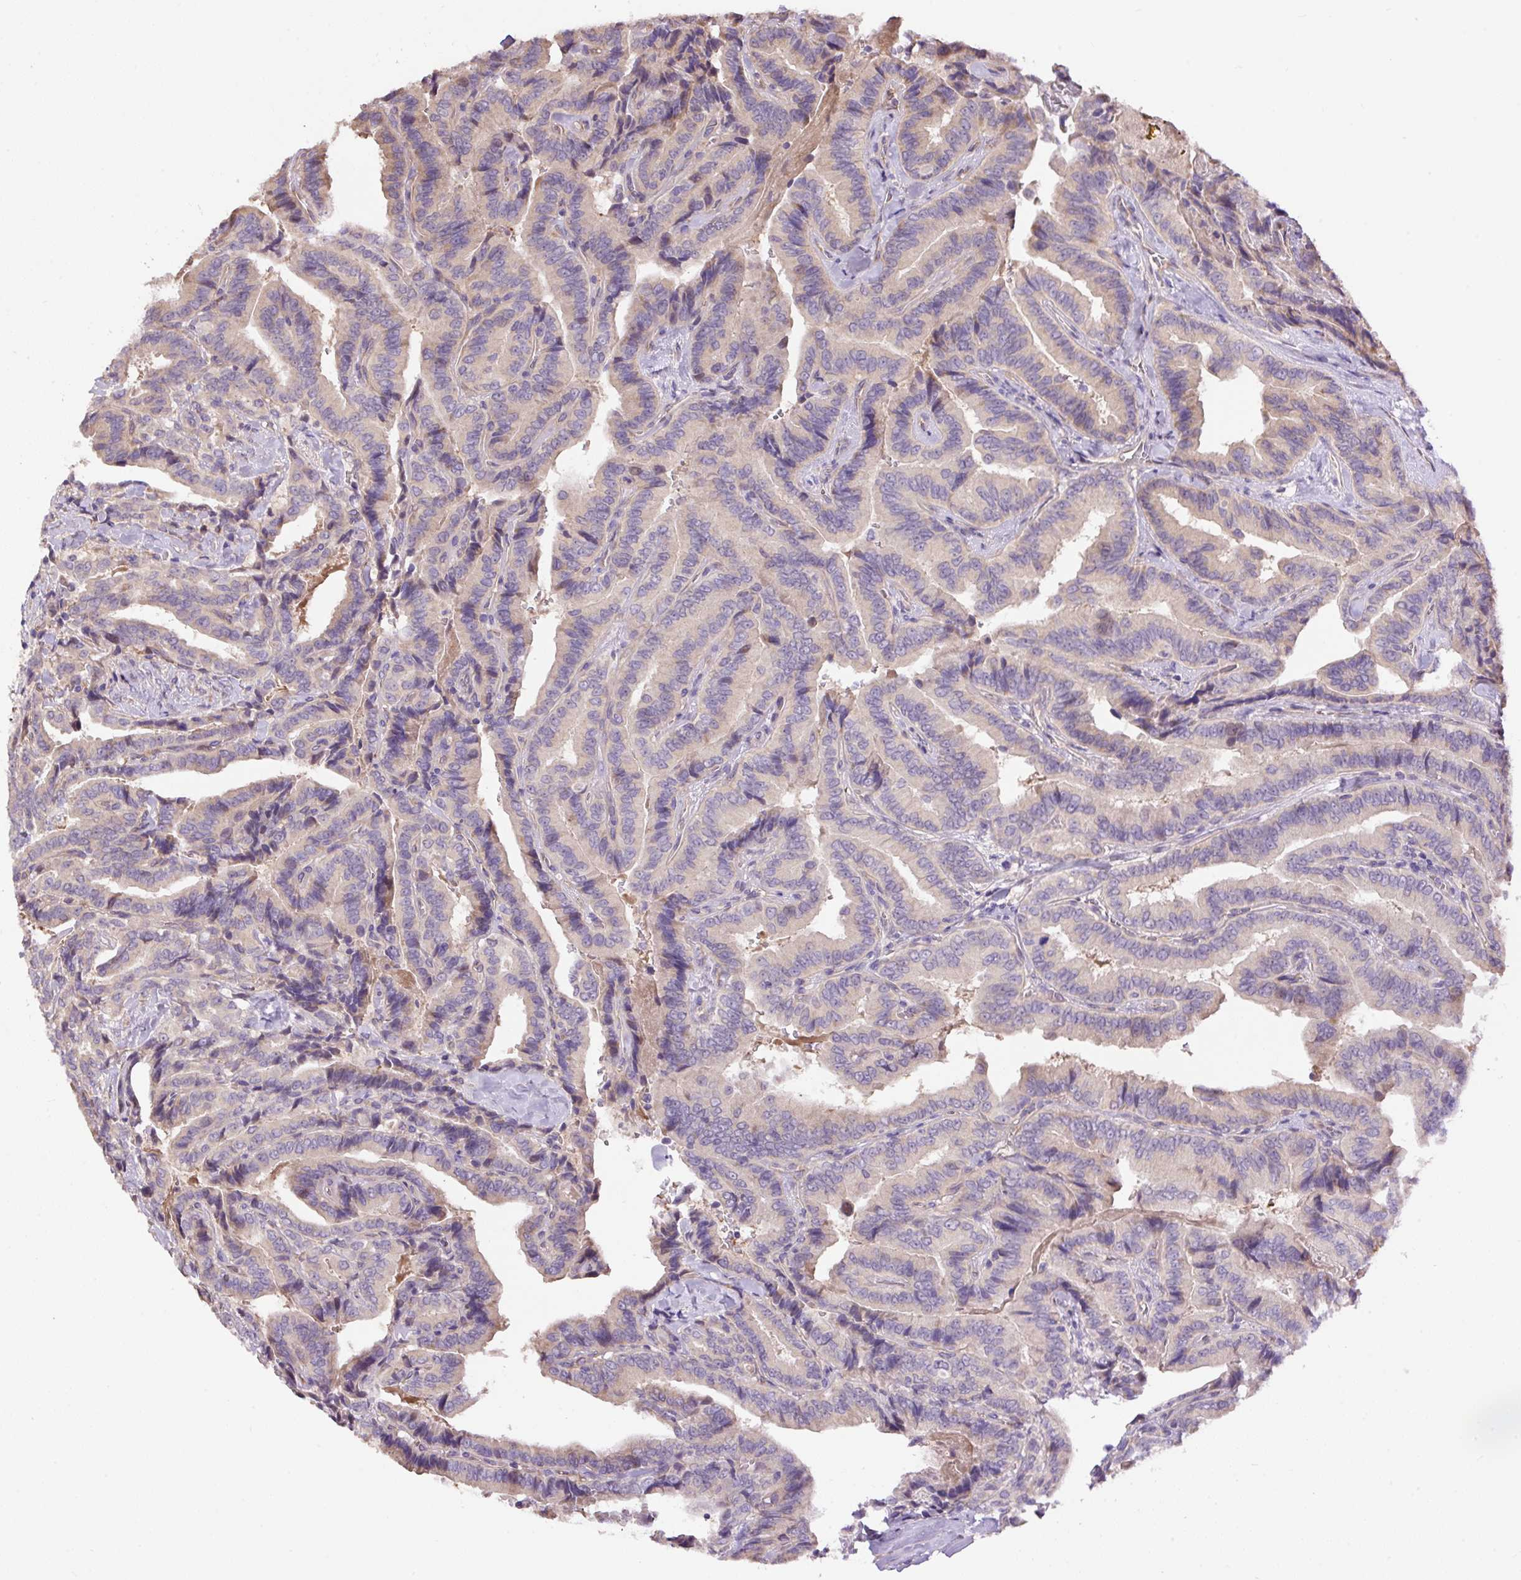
{"staining": {"intensity": "negative", "quantity": "none", "location": "none"}, "tissue": "thyroid cancer", "cell_type": "Tumor cells", "image_type": "cancer", "snomed": [{"axis": "morphology", "description": "Papillary adenocarcinoma, NOS"}, {"axis": "topography", "description": "Thyroid gland"}], "caption": "This is an immunohistochemistry (IHC) photomicrograph of thyroid cancer. There is no staining in tumor cells.", "gene": "PPME1", "patient": {"sex": "male", "age": 61}}